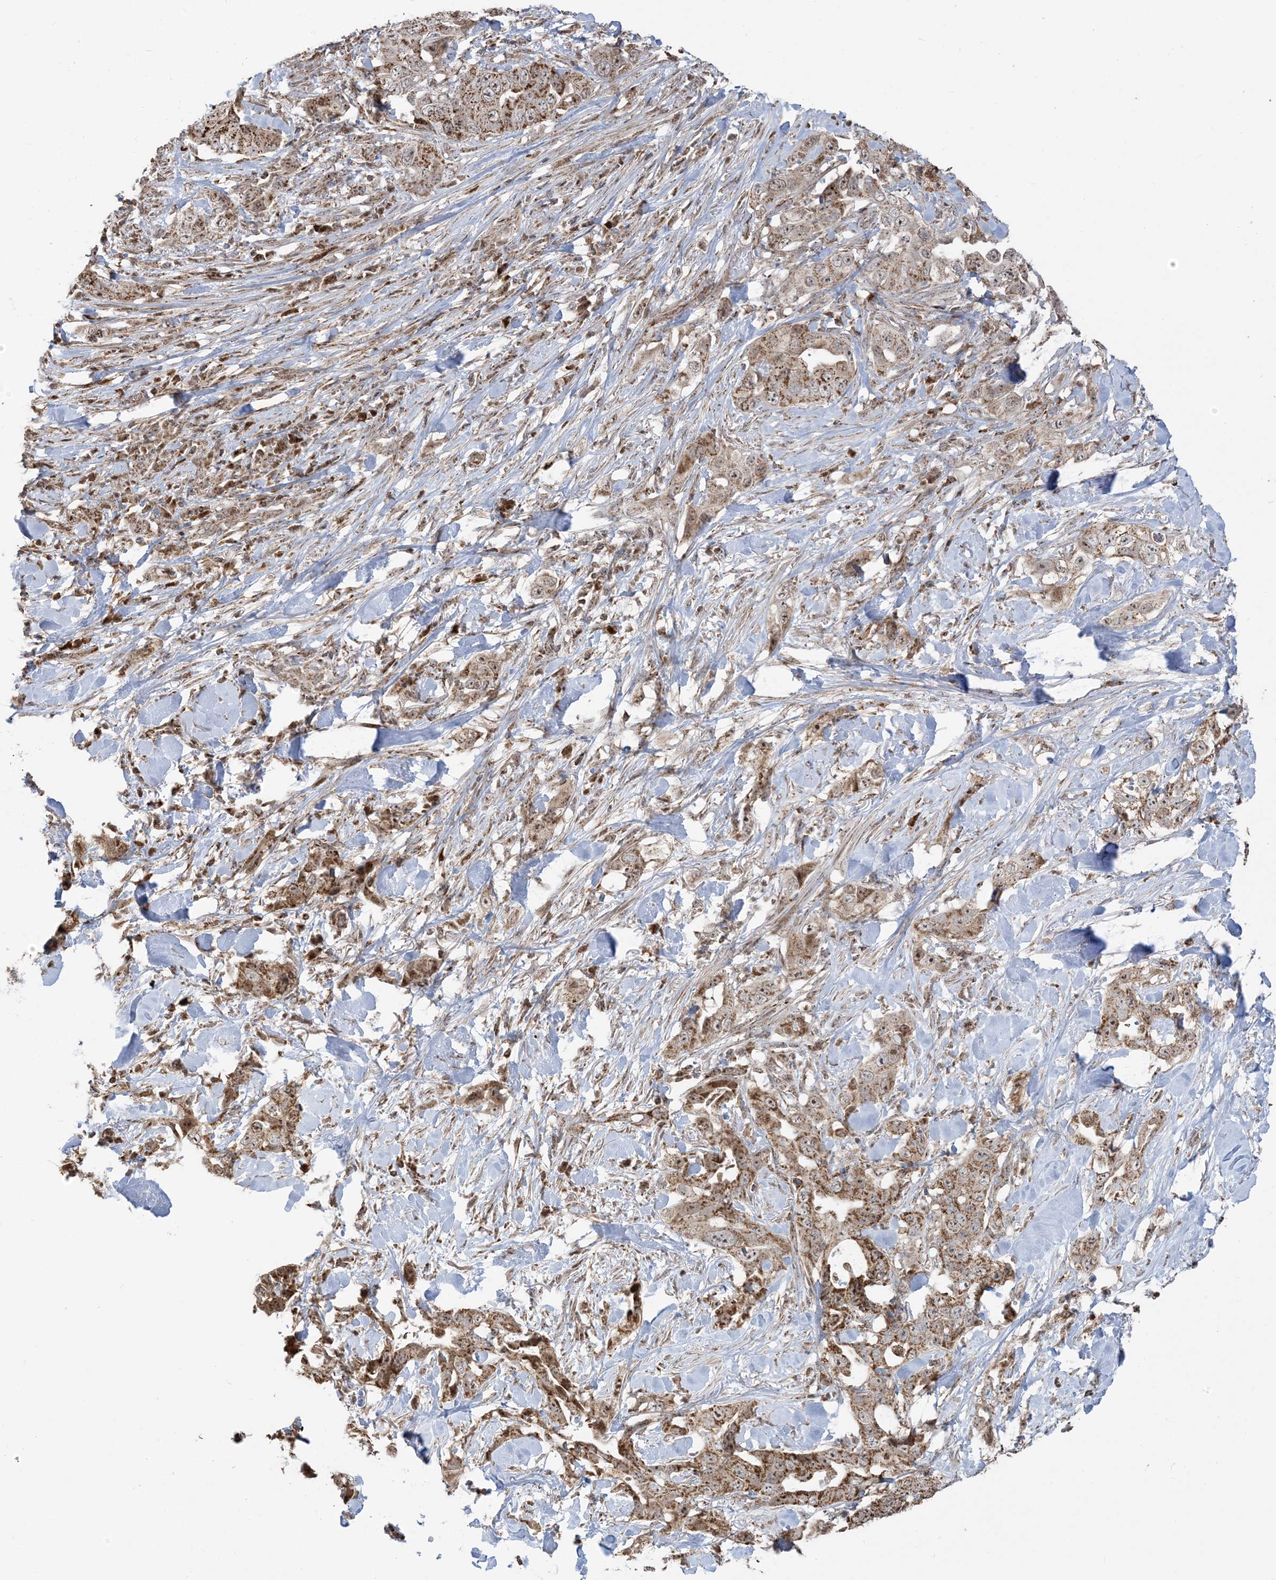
{"staining": {"intensity": "strong", "quantity": ">75%", "location": "cytoplasmic/membranous"}, "tissue": "lung cancer", "cell_type": "Tumor cells", "image_type": "cancer", "snomed": [{"axis": "morphology", "description": "Adenocarcinoma, NOS"}, {"axis": "topography", "description": "Lung"}], "caption": "Protein staining of adenocarcinoma (lung) tissue demonstrates strong cytoplasmic/membranous expression in about >75% of tumor cells.", "gene": "MAPKBP1", "patient": {"sex": "female", "age": 51}}